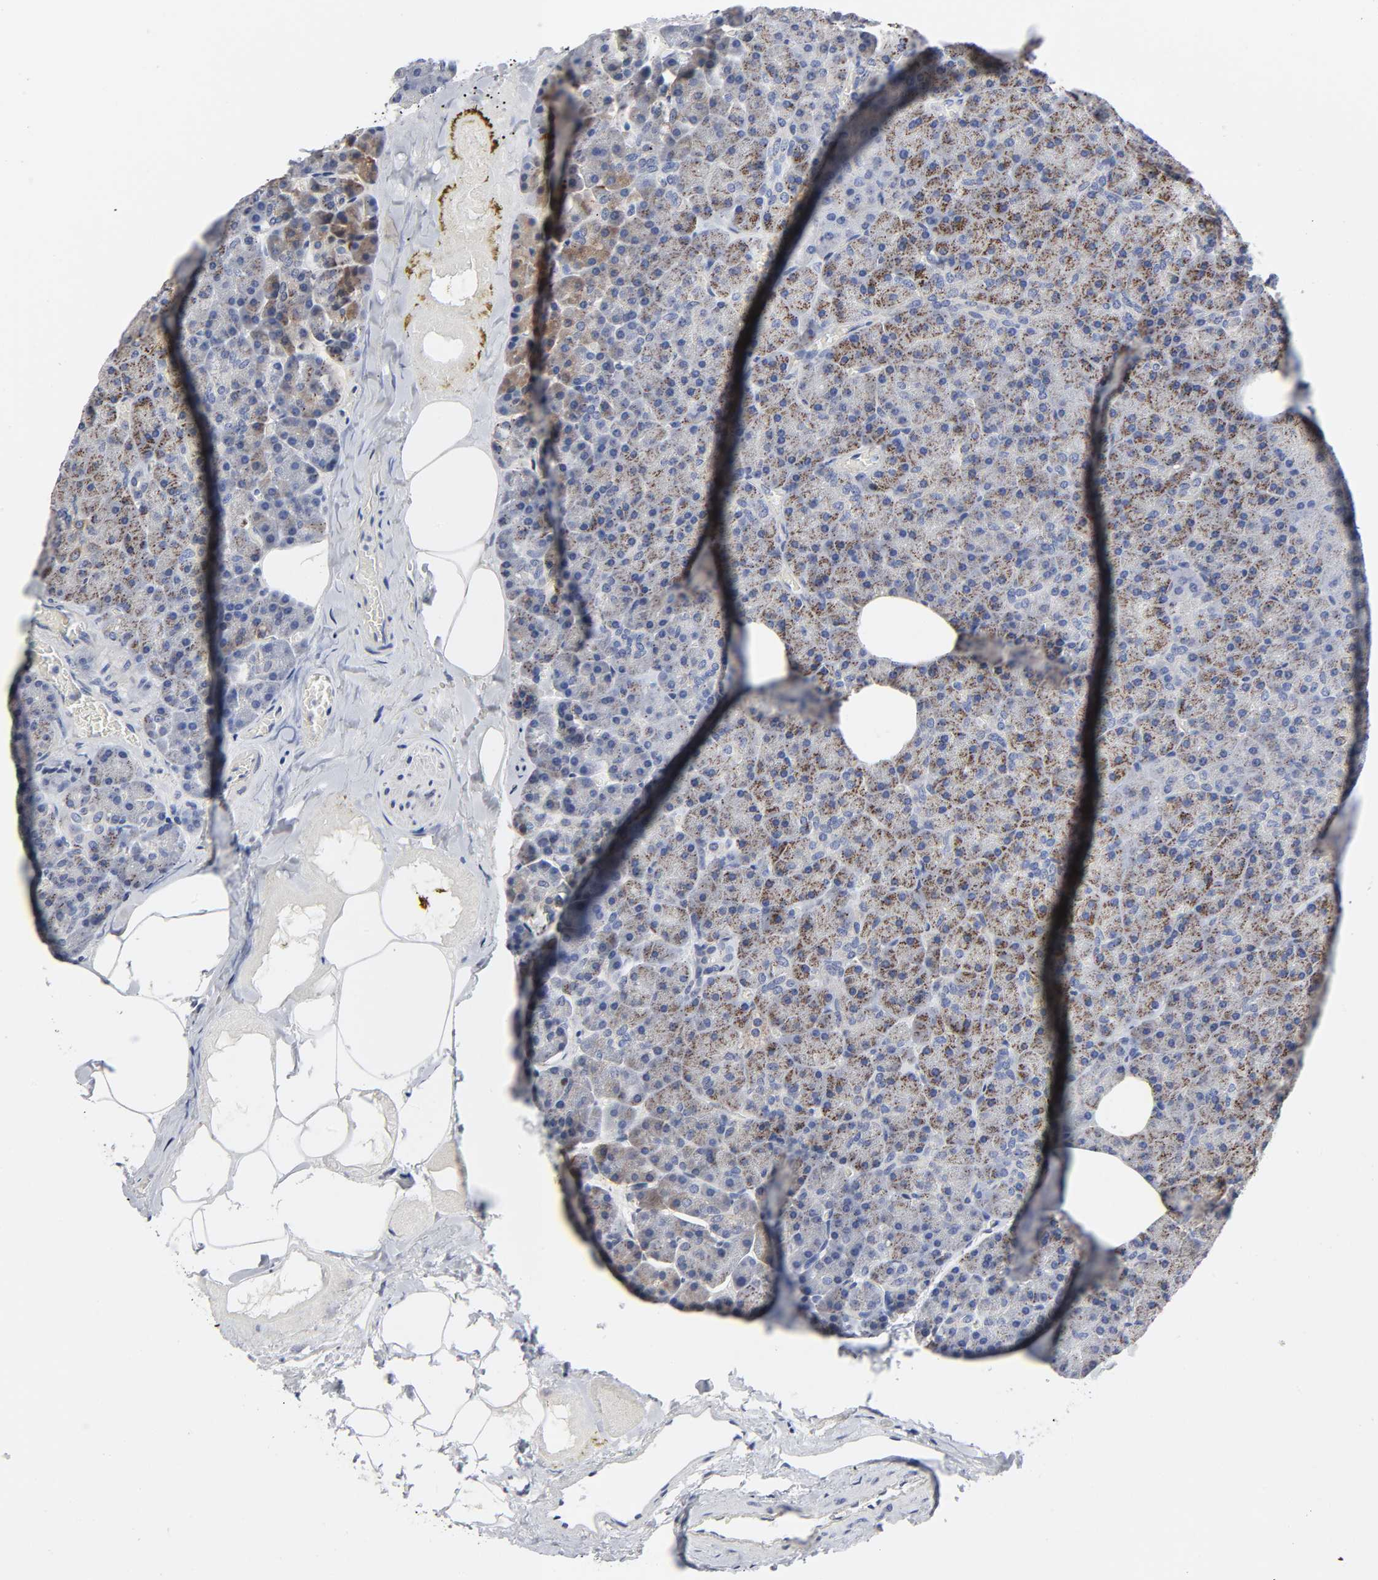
{"staining": {"intensity": "weak", "quantity": "<25%", "location": "cytoplasmic/membranous"}, "tissue": "pancreas", "cell_type": "Exocrine glandular cells", "image_type": "normal", "snomed": [{"axis": "morphology", "description": "Normal tissue, NOS"}, {"axis": "topography", "description": "Pancreas"}], "caption": "DAB immunohistochemical staining of unremarkable pancreas exhibits no significant staining in exocrine glandular cells.", "gene": "AOPEP", "patient": {"sex": "female", "age": 35}}